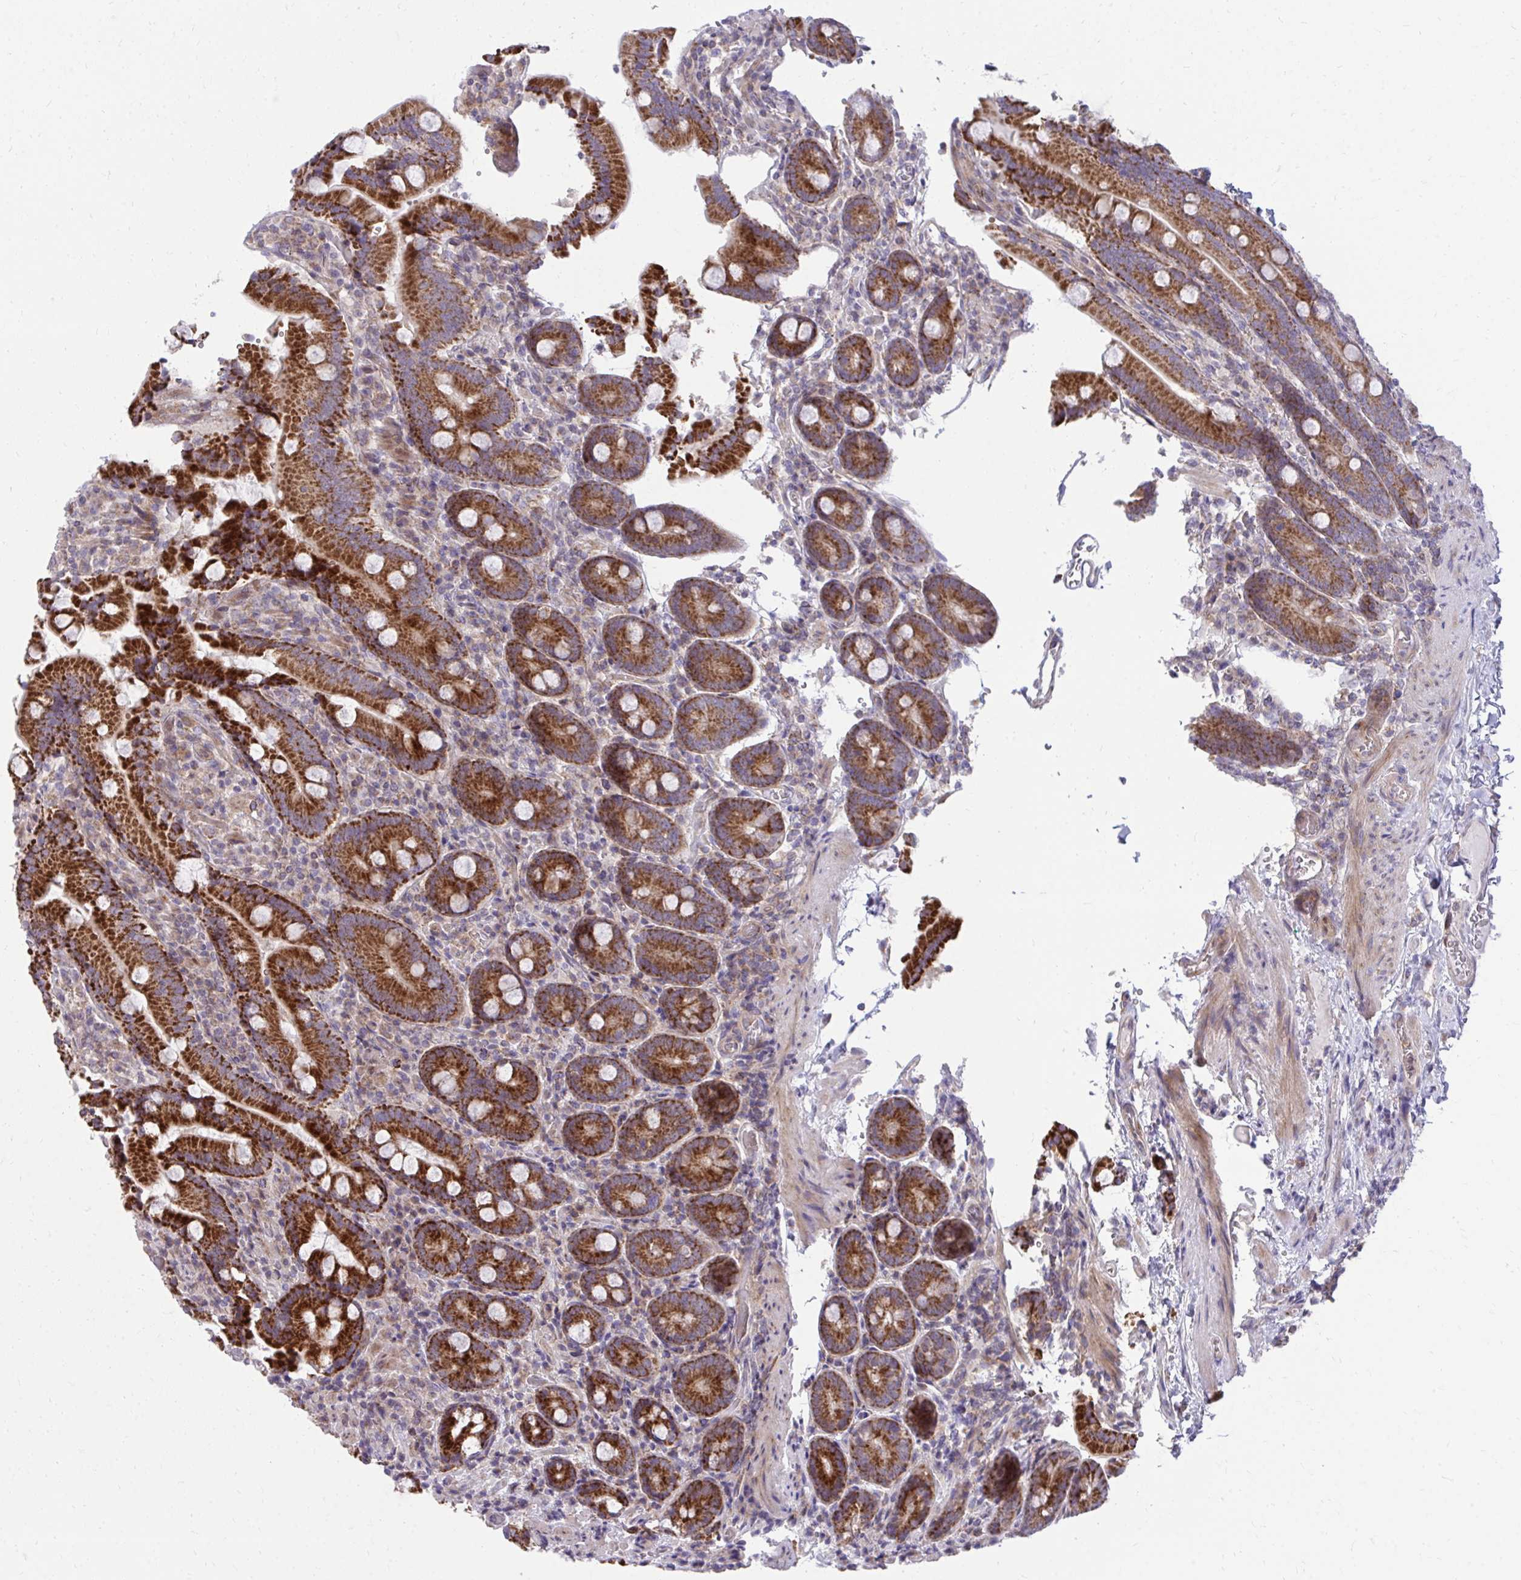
{"staining": {"intensity": "strong", "quantity": ">75%", "location": "cytoplasmic/membranous"}, "tissue": "duodenum", "cell_type": "Glandular cells", "image_type": "normal", "snomed": [{"axis": "morphology", "description": "Normal tissue, NOS"}, {"axis": "topography", "description": "Duodenum"}], "caption": "Immunohistochemical staining of unremarkable duodenum displays >75% levels of strong cytoplasmic/membranous protein expression in about >75% of glandular cells.", "gene": "C16orf54", "patient": {"sex": "female", "age": 62}}